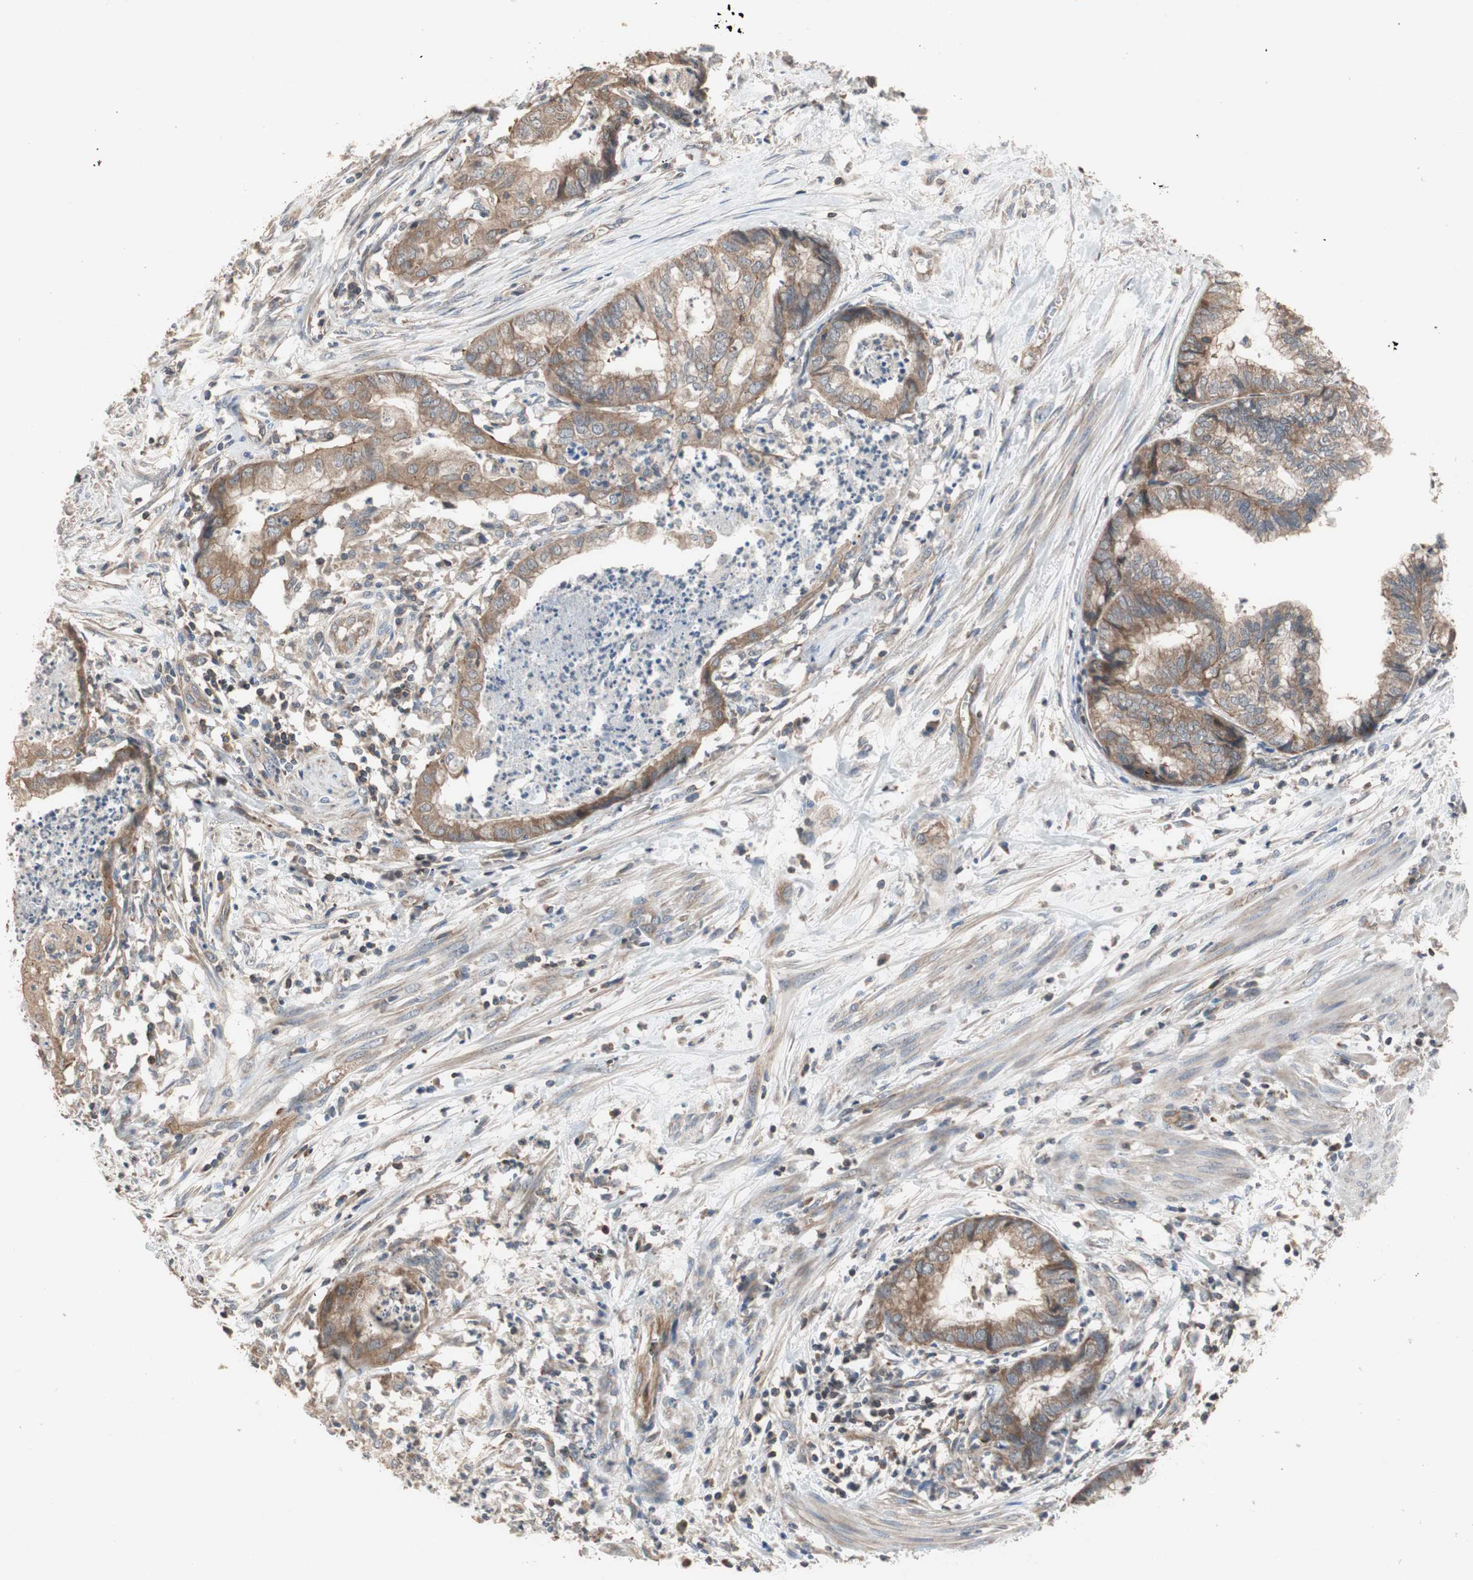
{"staining": {"intensity": "moderate", "quantity": ">75%", "location": "cytoplasmic/membranous"}, "tissue": "endometrial cancer", "cell_type": "Tumor cells", "image_type": "cancer", "snomed": [{"axis": "morphology", "description": "Necrosis, NOS"}, {"axis": "morphology", "description": "Adenocarcinoma, NOS"}, {"axis": "topography", "description": "Endometrium"}], "caption": "Endometrial cancer (adenocarcinoma) stained with a protein marker reveals moderate staining in tumor cells.", "gene": "MAP4K2", "patient": {"sex": "female", "age": 79}}